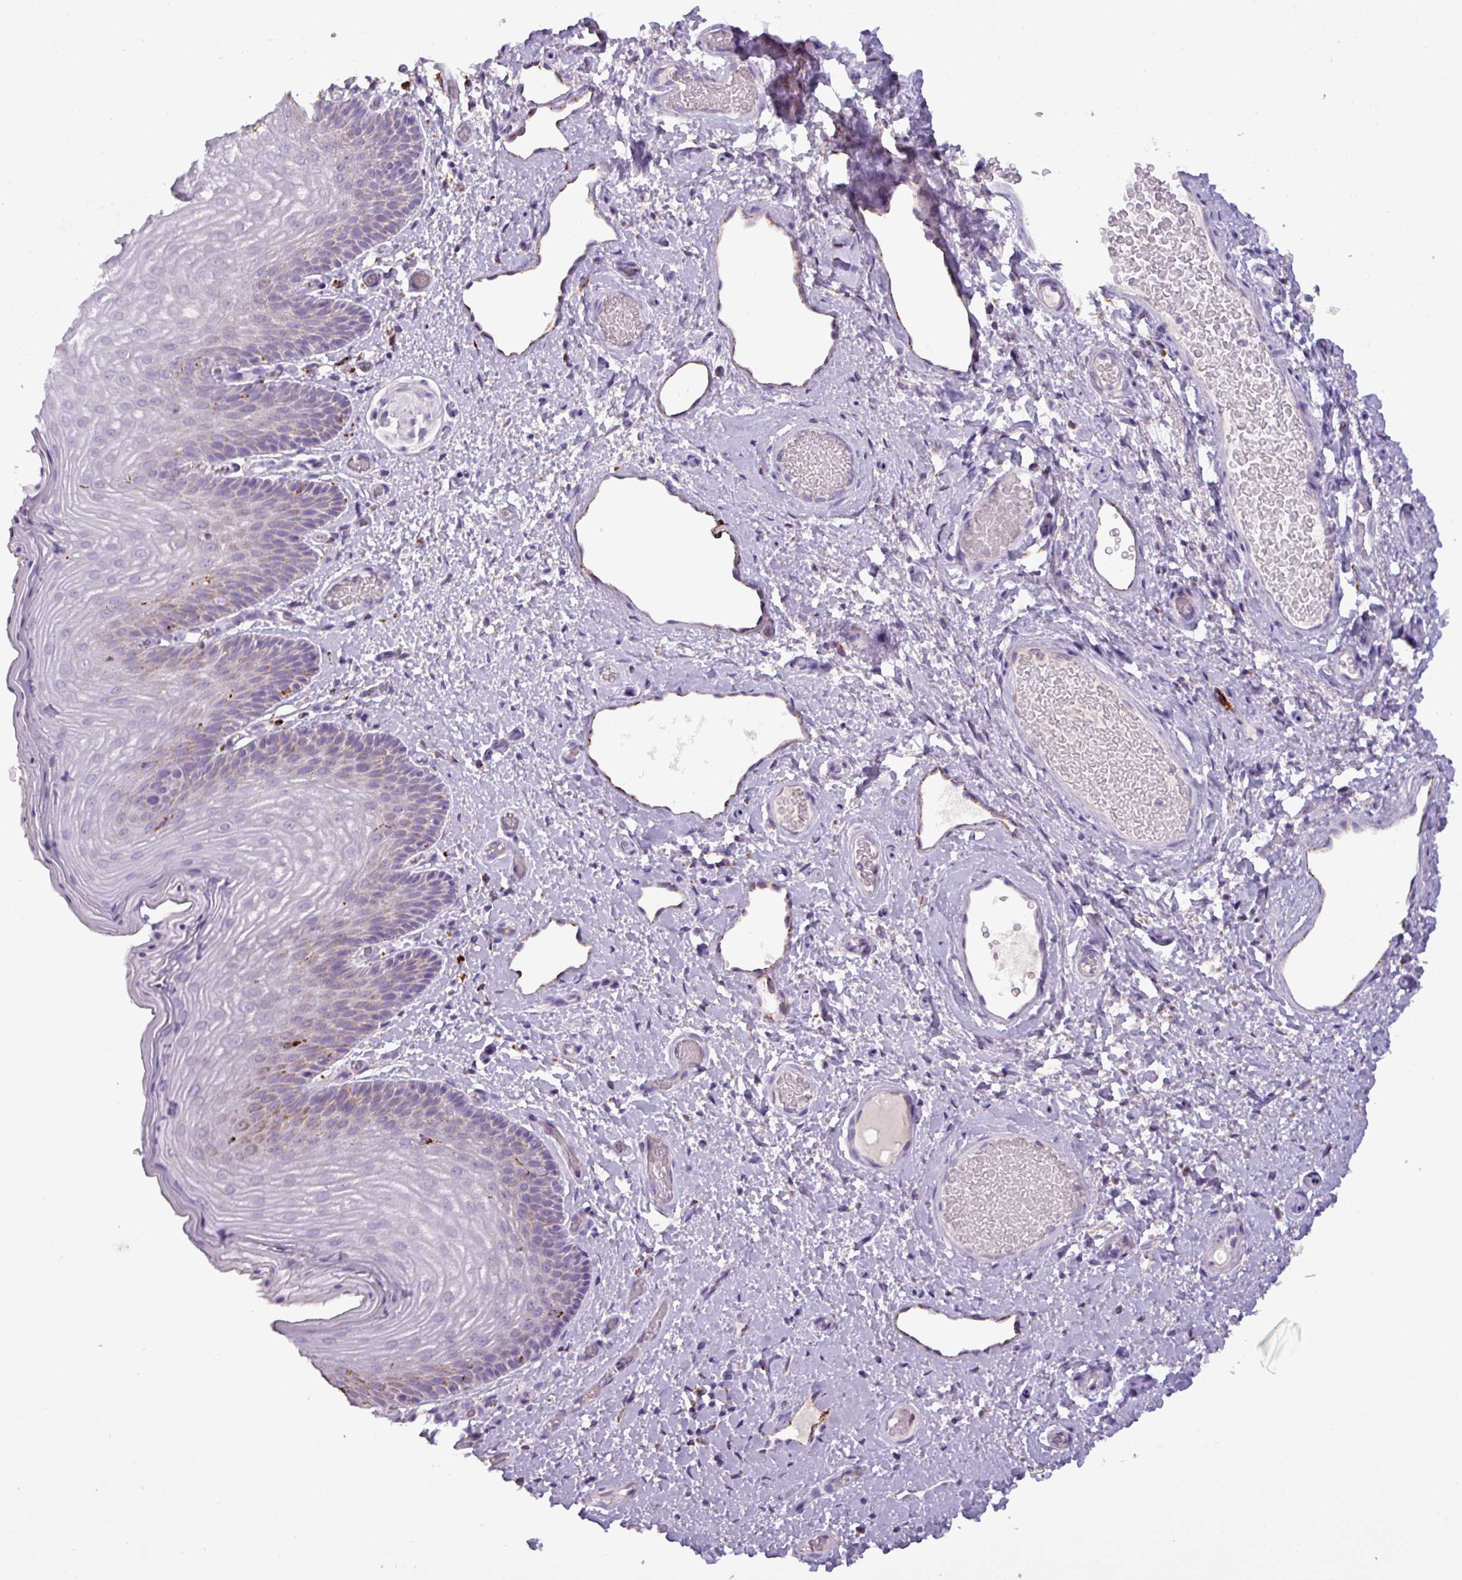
{"staining": {"intensity": "strong", "quantity": "<25%", "location": "cytoplasmic/membranous"}, "tissue": "skin", "cell_type": "Epidermal cells", "image_type": "normal", "snomed": [{"axis": "morphology", "description": "Normal tissue, NOS"}, {"axis": "topography", "description": "Anal"}], "caption": "Immunohistochemistry (IHC) histopathology image of benign human skin stained for a protein (brown), which shows medium levels of strong cytoplasmic/membranous staining in approximately <25% of epidermal cells.", "gene": "ZNF667", "patient": {"sex": "female", "age": 40}}